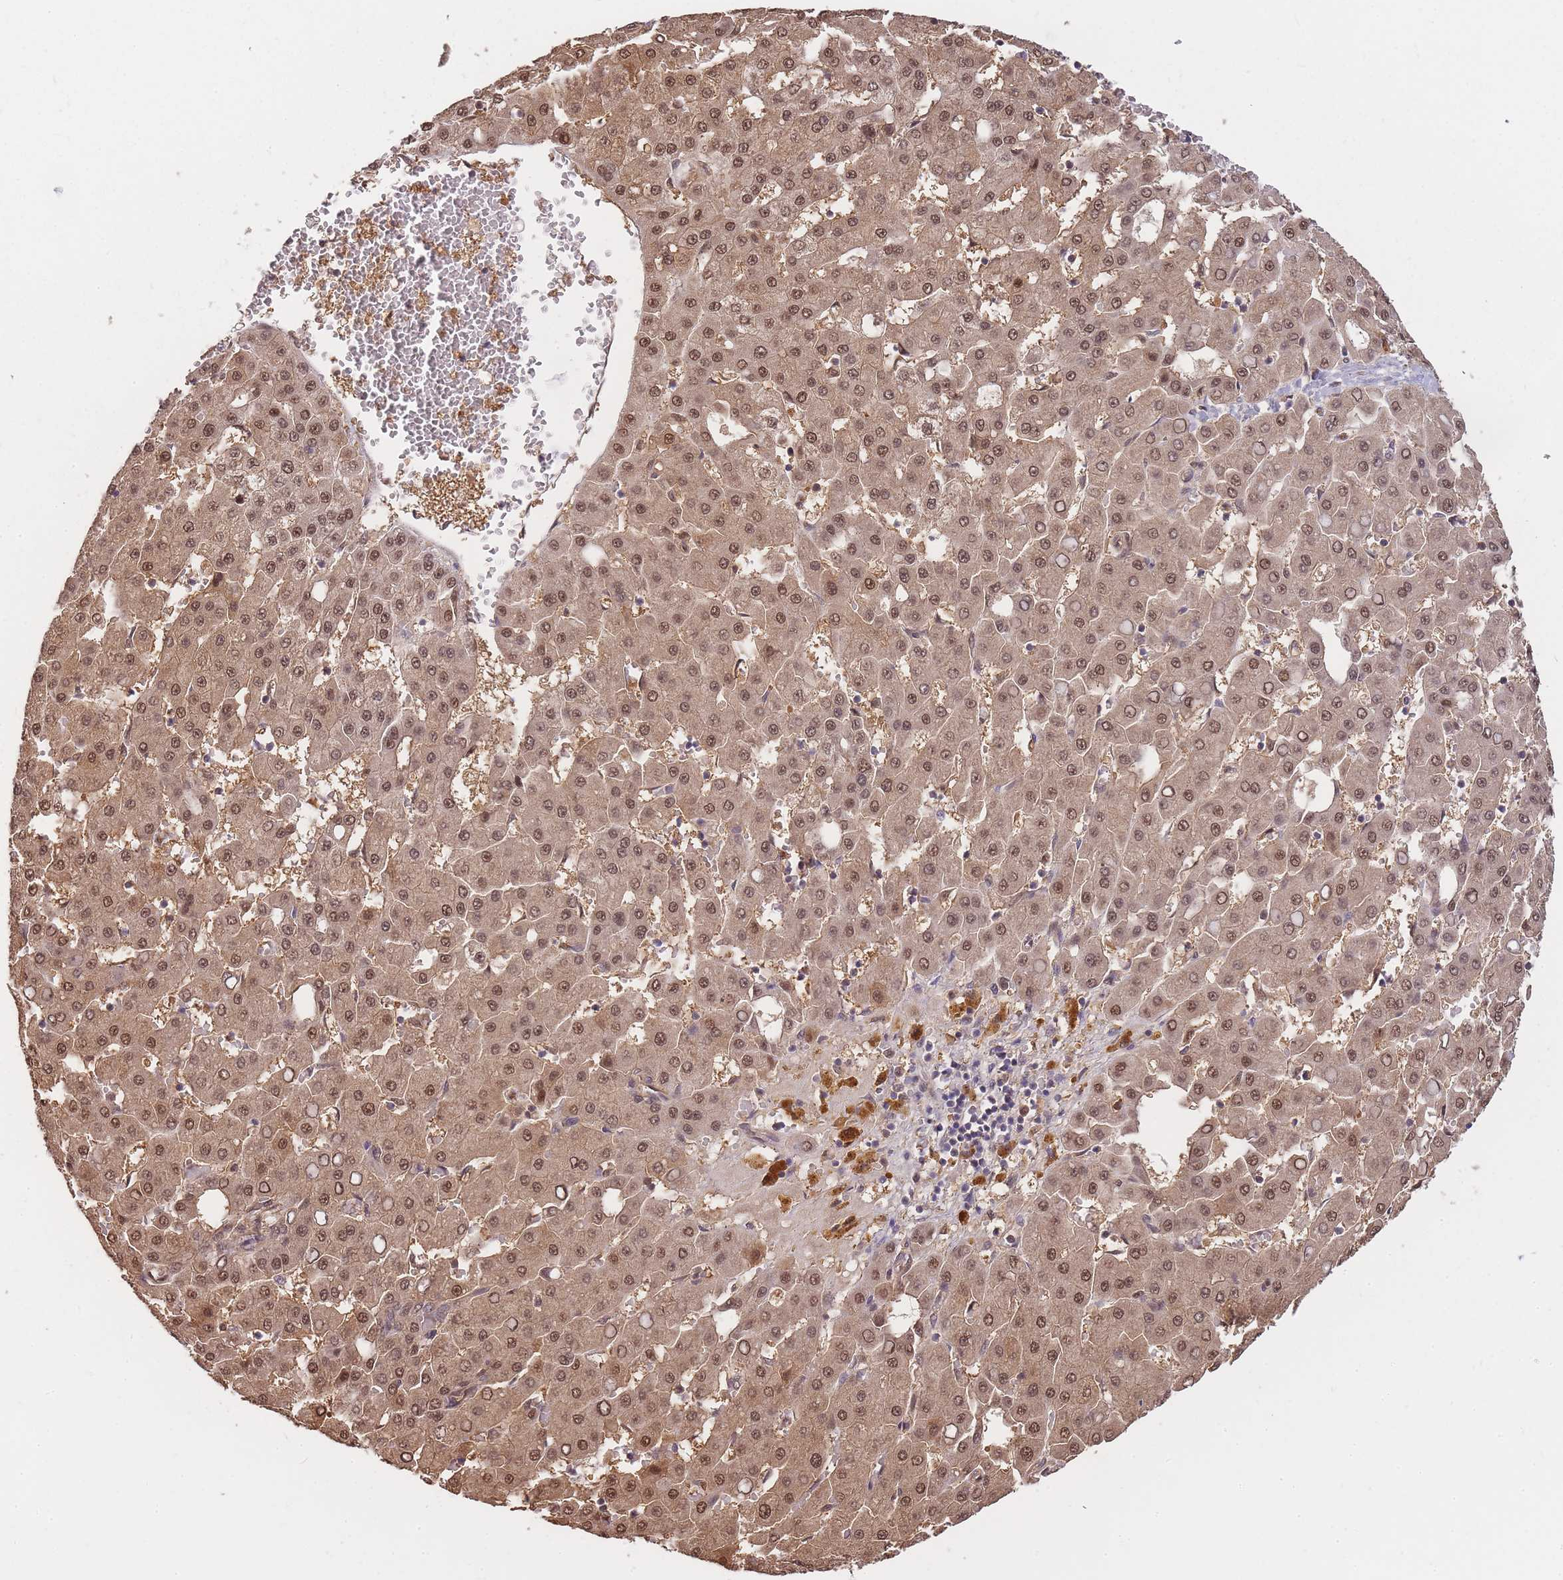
{"staining": {"intensity": "moderate", "quantity": ">75%", "location": "cytoplasmic/membranous,nuclear"}, "tissue": "liver cancer", "cell_type": "Tumor cells", "image_type": "cancer", "snomed": [{"axis": "morphology", "description": "Carcinoma, Hepatocellular, NOS"}, {"axis": "topography", "description": "Liver"}], "caption": "The image exhibits staining of liver cancer, revealing moderate cytoplasmic/membranous and nuclear protein positivity (brown color) within tumor cells. The protein of interest is stained brown, and the nuclei are stained in blue (DAB IHC with brightfield microscopy, high magnification).", "gene": "CDKN2AIPNL", "patient": {"sex": "male", "age": 47}}